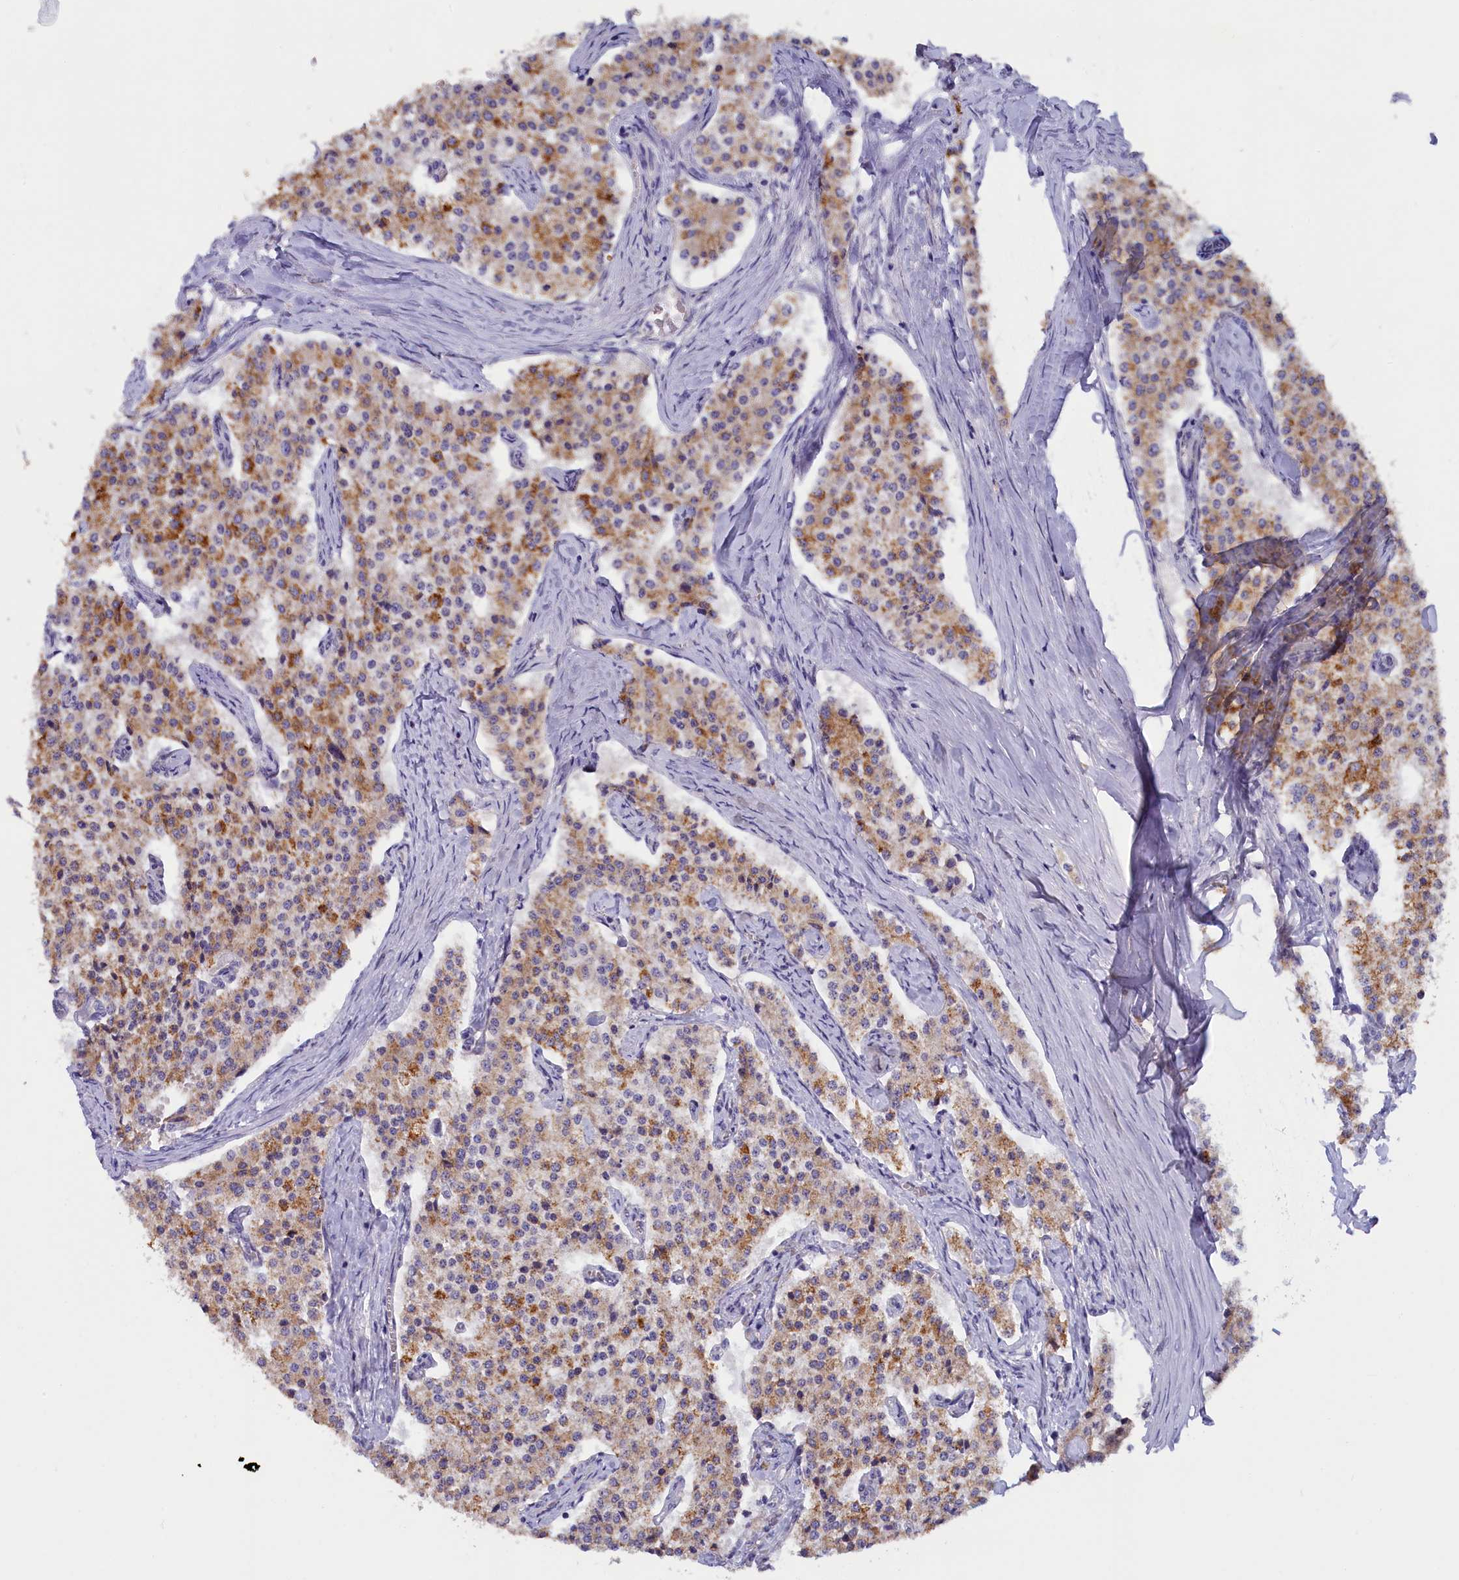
{"staining": {"intensity": "moderate", "quantity": ">75%", "location": "cytoplasmic/membranous"}, "tissue": "carcinoid", "cell_type": "Tumor cells", "image_type": "cancer", "snomed": [{"axis": "morphology", "description": "Carcinoid, malignant, NOS"}, {"axis": "topography", "description": "Colon"}], "caption": "This is a histology image of IHC staining of carcinoid, which shows moderate expression in the cytoplasmic/membranous of tumor cells.", "gene": "ZSWIM4", "patient": {"sex": "female", "age": 52}}